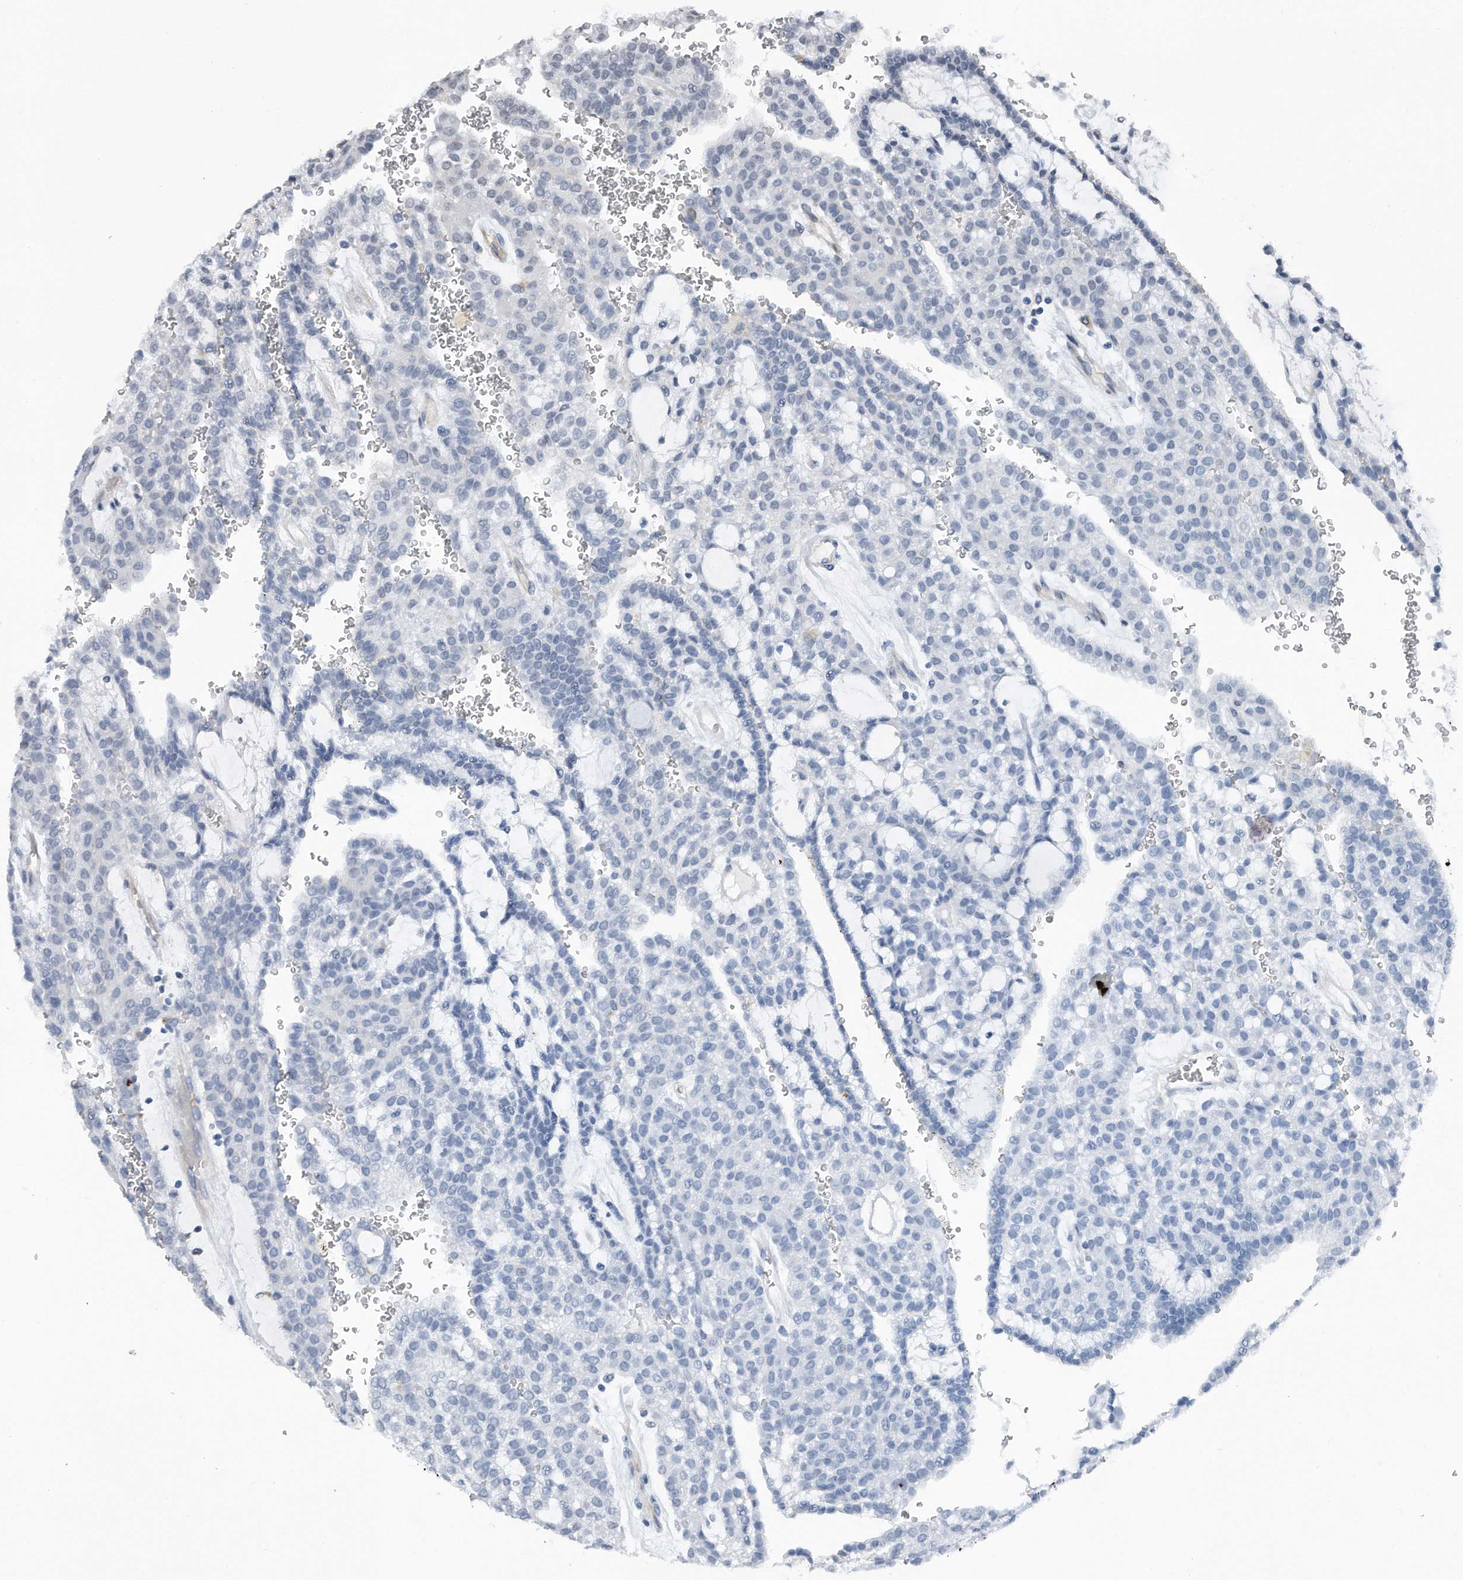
{"staining": {"intensity": "negative", "quantity": "none", "location": "none"}, "tissue": "renal cancer", "cell_type": "Tumor cells", "image_type": "cancer", "snomed": [{"axis": "morphology", "description": "Adenocarcinoma, NOS"}, {"axis": "topography", "description": "Kidney"}], "caption": "An immunohistochemistry photomicrograph of renal cancer (adenocarcinoma) is shown. There is no staining in tumor cells of renal cancer (adenocarcinoma).", "gene": "TP53INP1", "patient": {"sex": "male", "age": 63}}